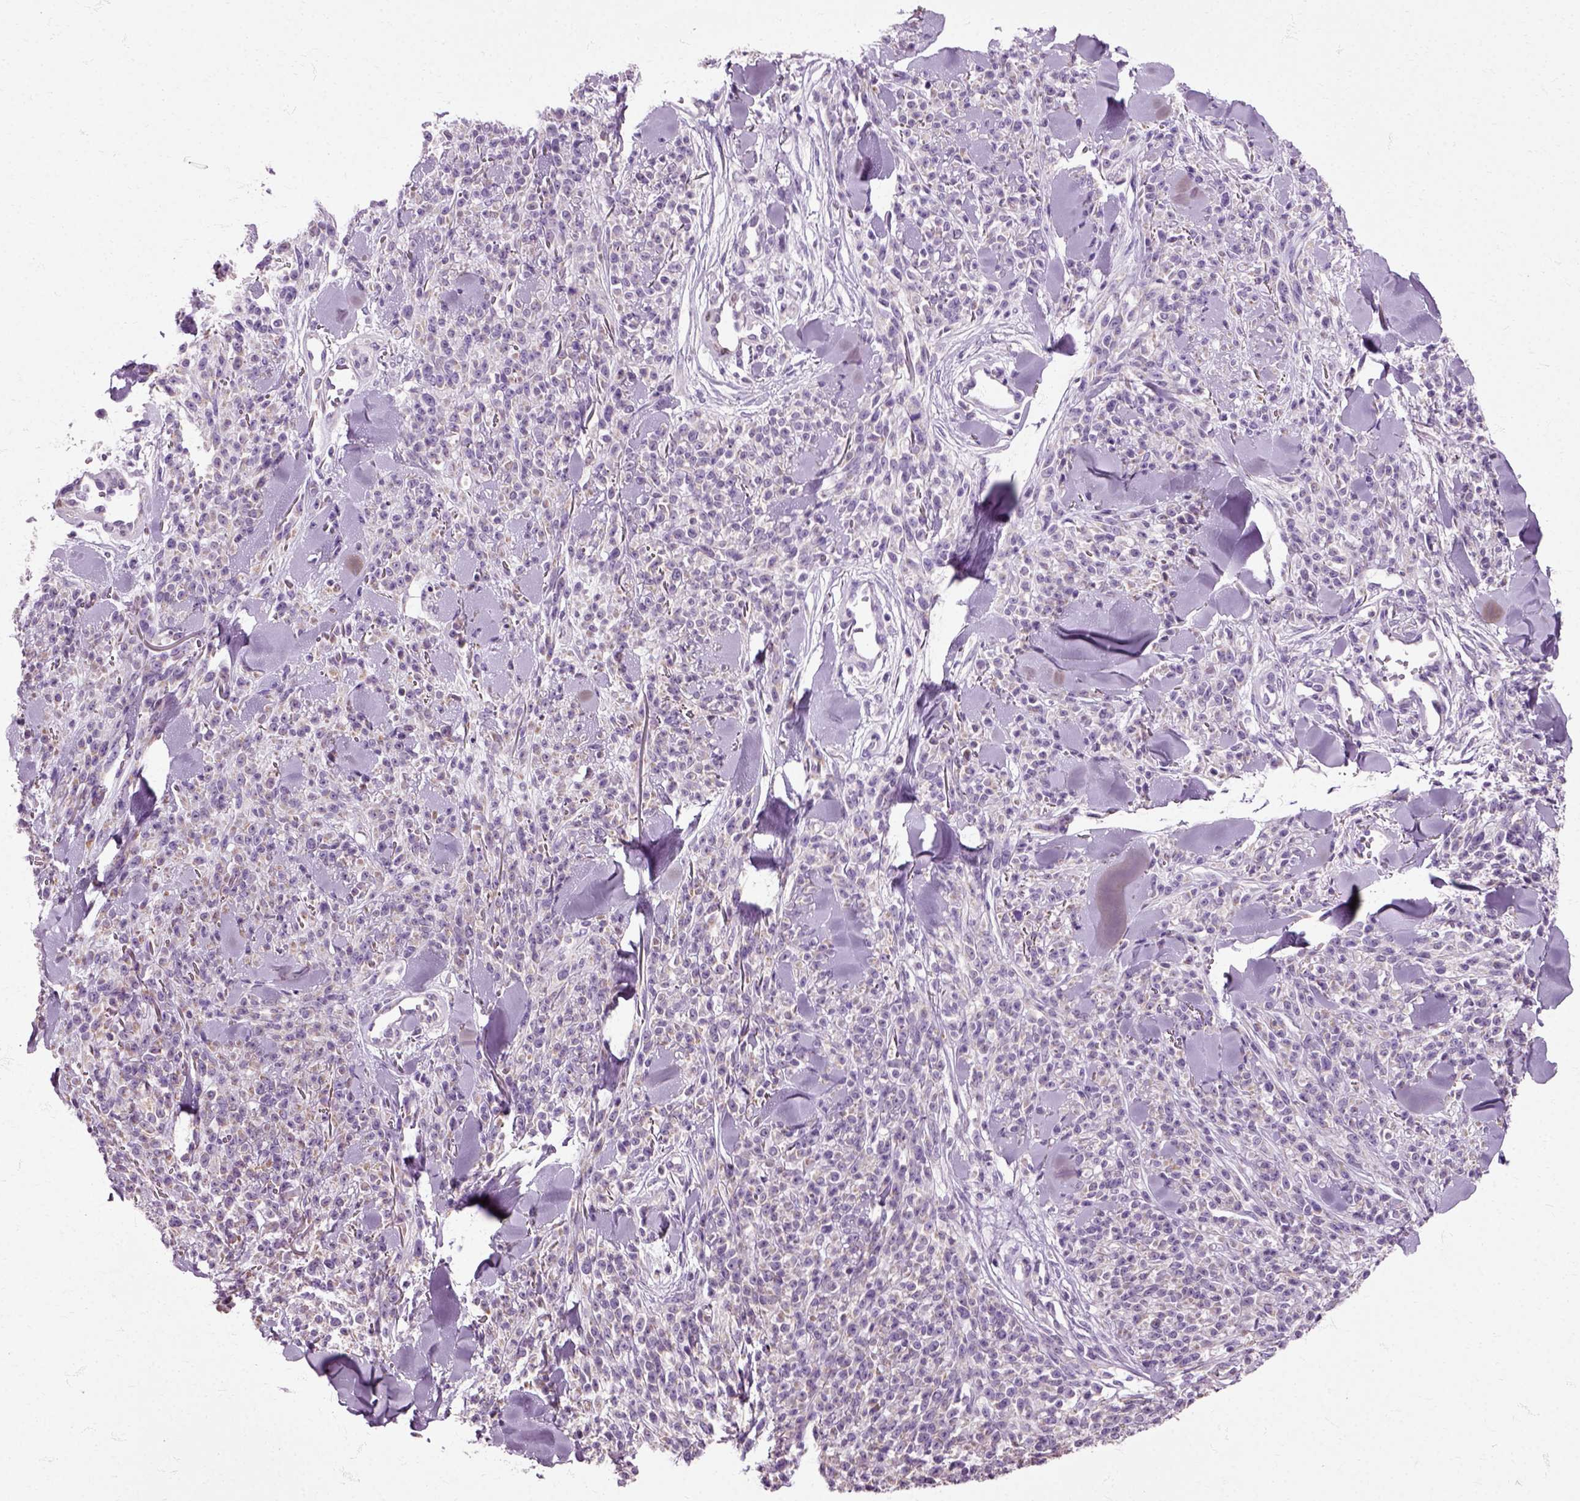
{"staining": {"intensity": "negative", "quantity": "none", "location": "none"}, "tissue": "melanoma", "cell_type": "Tumor cells", "image_type": "cancer", "snomed": [{"axis": "morphology", "description": "Malignant melanoma, NOS"}, {"axis": "topography", "description": "Skin"}, {"axis": "topography", "description": "Skin of trunk"}], "caption": "A histopathology image of human melanoma is negative for staining in tumor cells. Nuclei are stained in blue.", "gene": "HSPA2", "patient": {"sex": "male", "age": 74}}